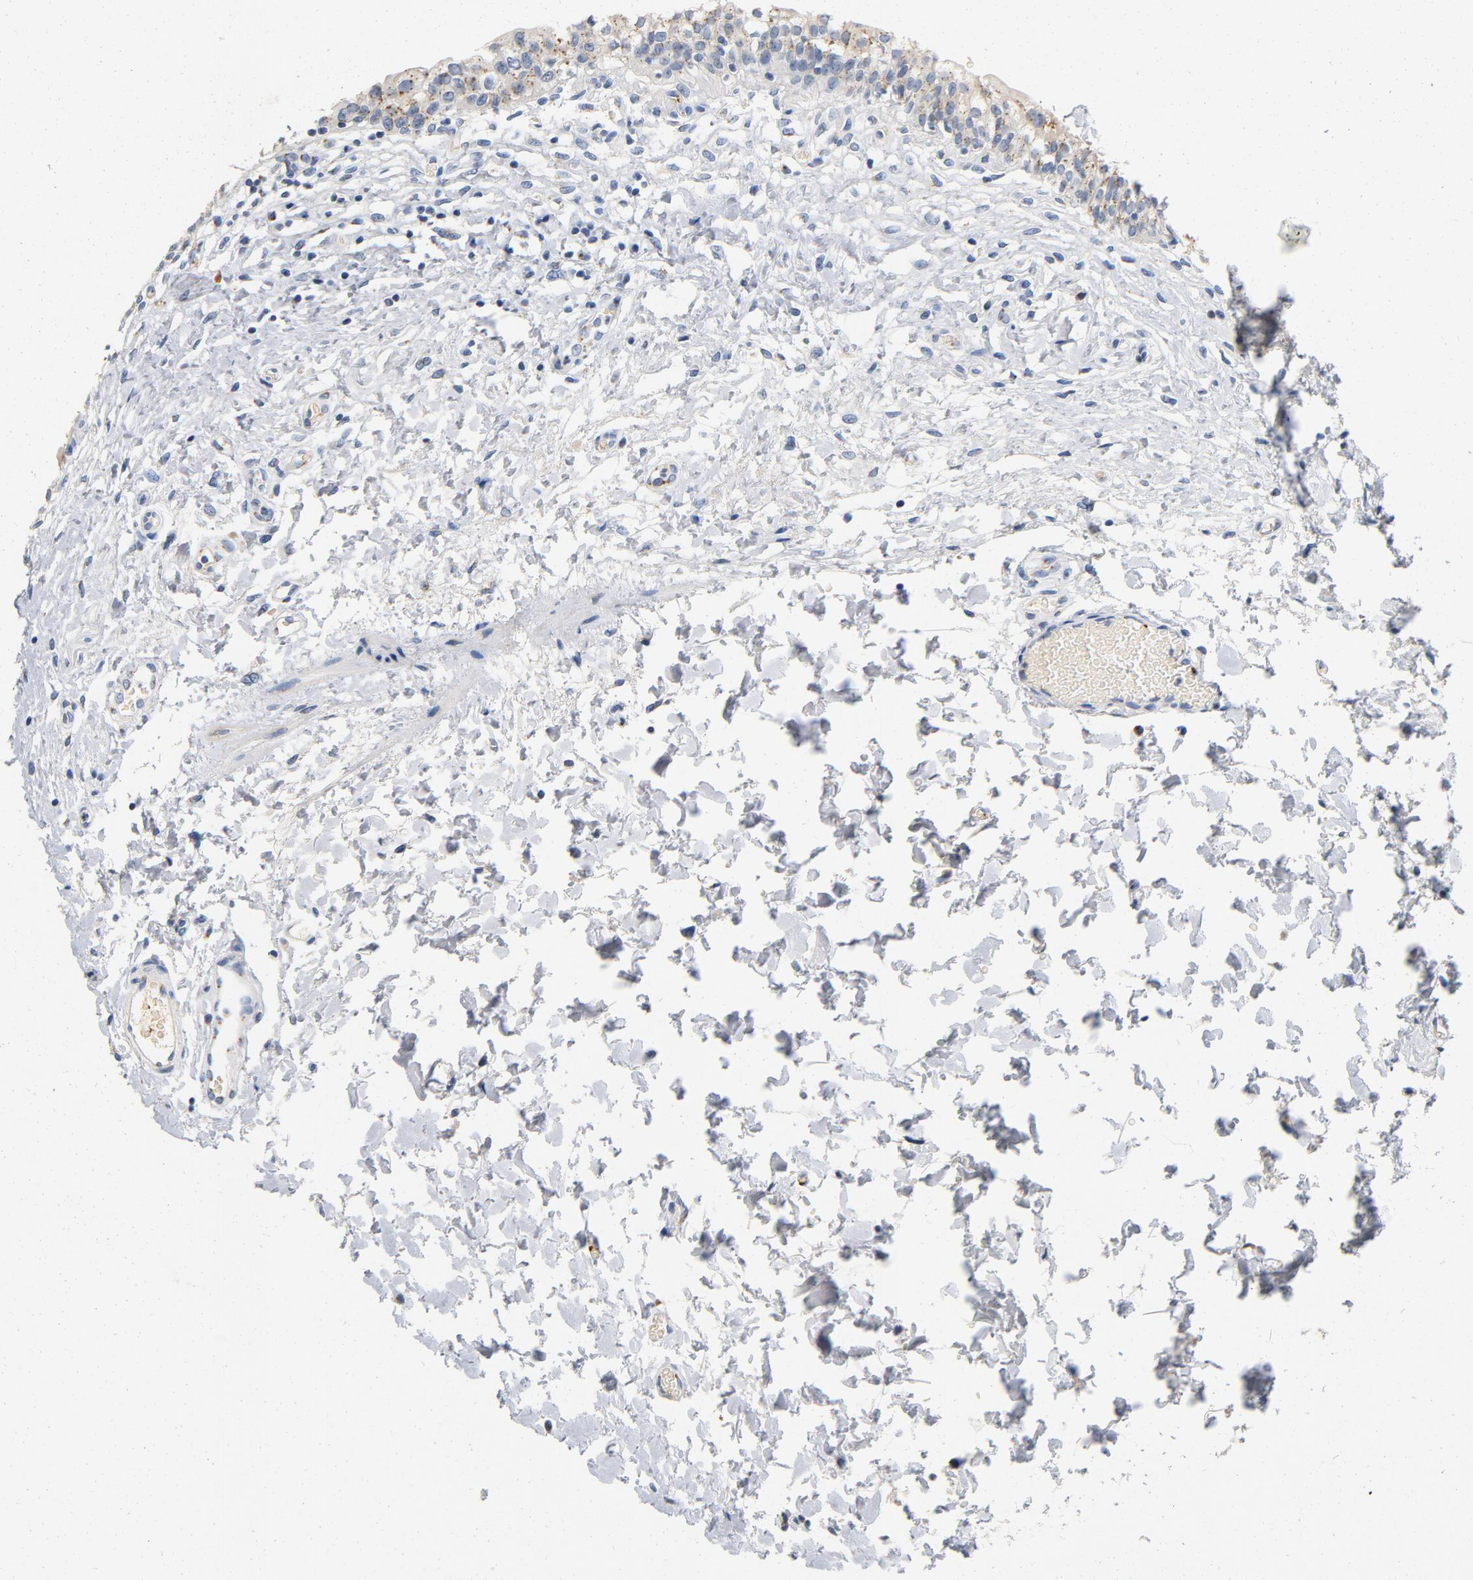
{"staining": {"intensity": "negative", "quantity": "none", "location": "none"}, "tissue": "urinary bladder", "cell_type": "Urothelial cells", "image_type": "normal", "snomed": [{"axis": "morphology", "description": "Normal tissue, NOS"}, {"axis": "topography", "description": "Urinary bladder"}], "caption": "Micrograph shows no significant protein staining in urothelial cells of unremarkable urinary bladder. (DAB IHC visualized using brightfield microscopy, high magnification).", "gene": "LMAN2", "patient": {"sex": "female", "age": 80}}